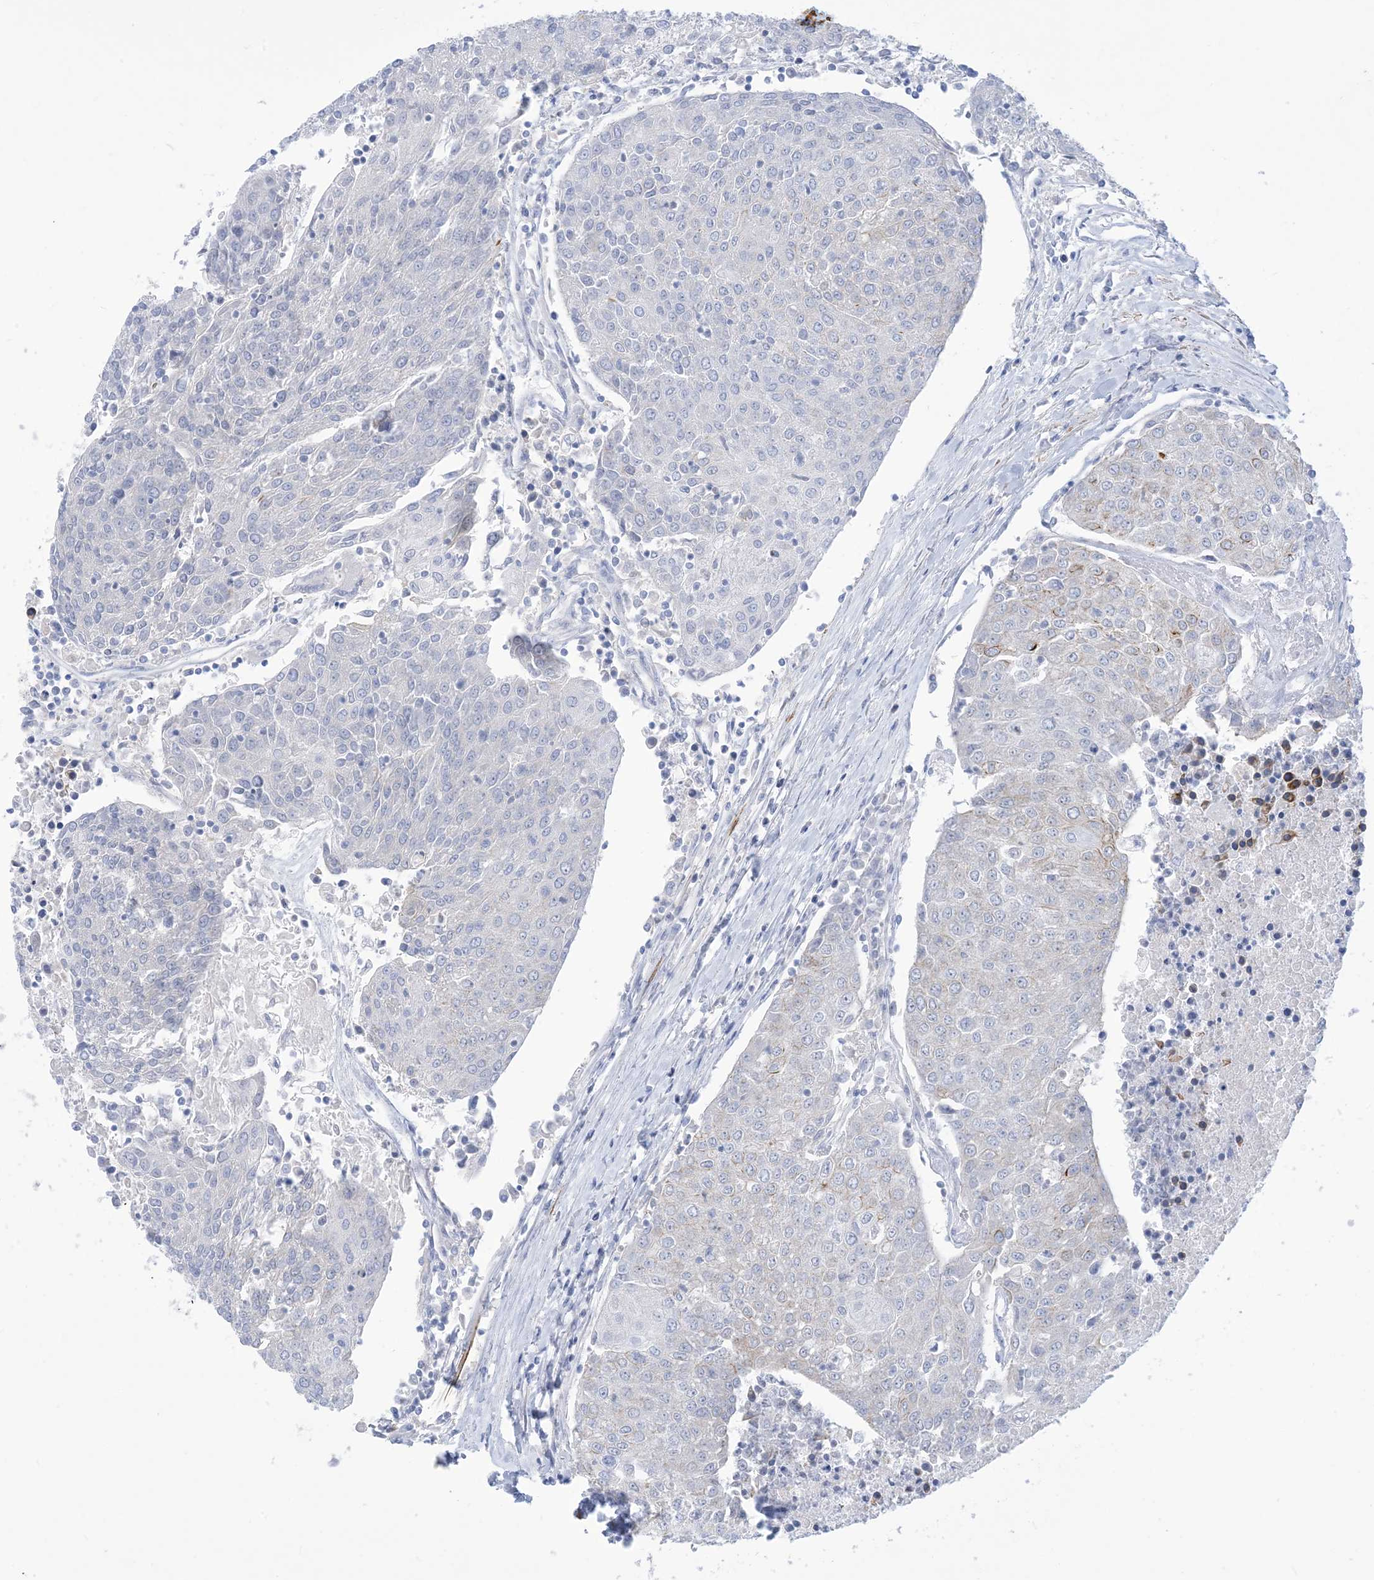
{"staining": {"intensity": "negative", "quantity": "none", "location": "none"}, "tissue": "urothelial cancer", "cell_type": "Tumor cells", "image_type": "cancer", "snomed": [{"axis": "morphology", "description": "Urothelial carcinoma, High grade"}, {"axis": "topography", "description": "Urinary bladder"}], "caption": "High magnification brightfield microscopy of high-grade urothelial carcinoma stained with DAB (3,3'-diaminobenzidine) (brown) and counterstained with hematoxylin (blue): tumor cells show no significant staining.", "gene": "MARS2", "patient": {"sex": "female", "age": 85}}